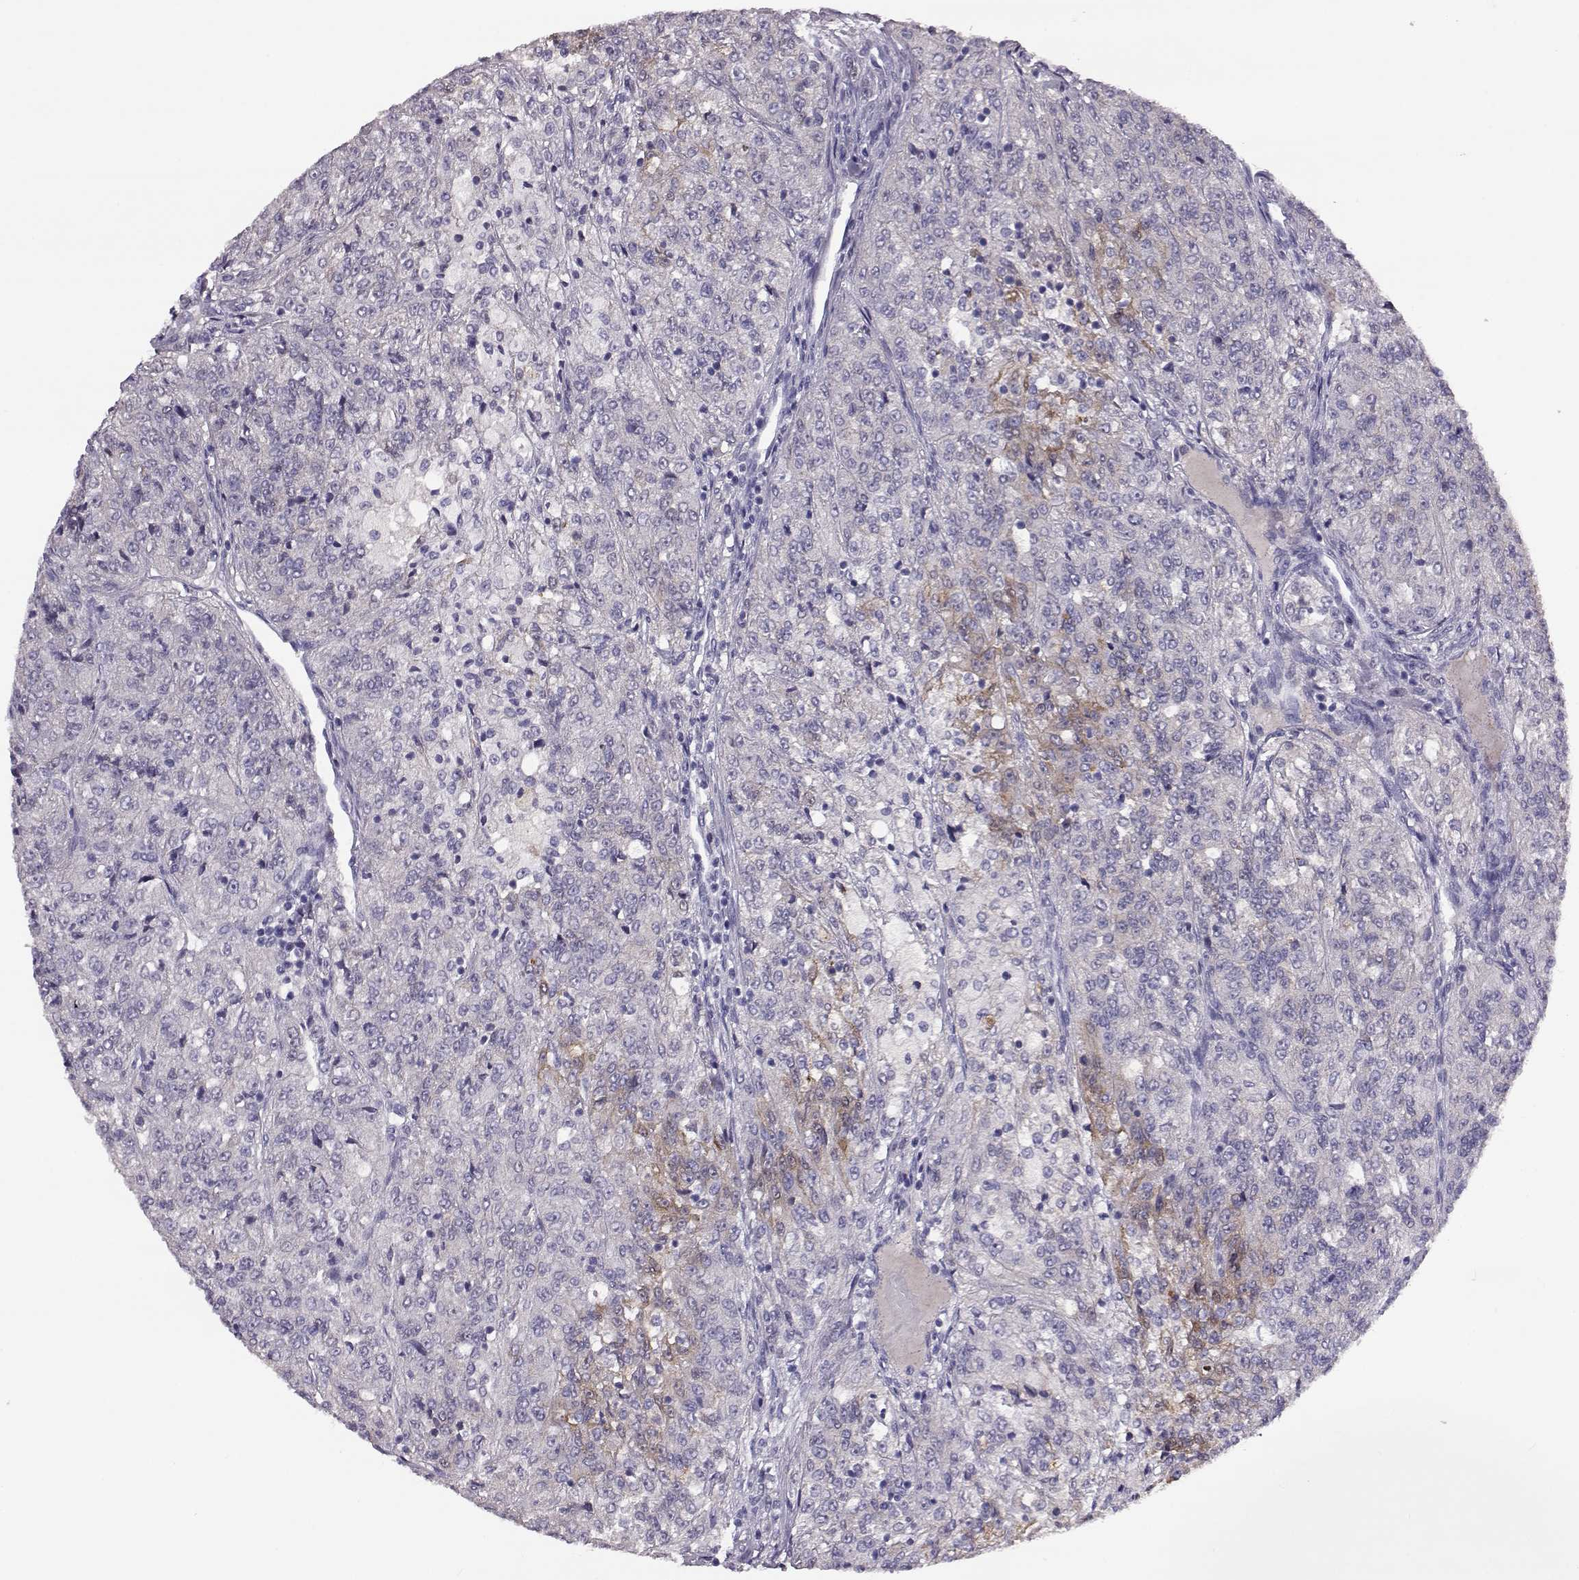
{"staining": {"intensity": "negative", "quantity": "none", "location": "none"}, "tissue": "renal cancer", "cell_type": "Tumor cells", "image_type": "cancer", "snomed": [{"axis": "morphology", "description": "Adenocarcinoma, NOS"}, {"axis": "topography", "description": "Kidney"}], "caption": "IHC image of neoplastic tissue: human renal cancer stained with DAB displays no significant protein expression in tumor cells. (DAB (3,3'-diaminobenzidine) IHC with hematoxylin counter stain).", "gene": "ADGRG5", "patient": {"sex": "female", "age": 63}}